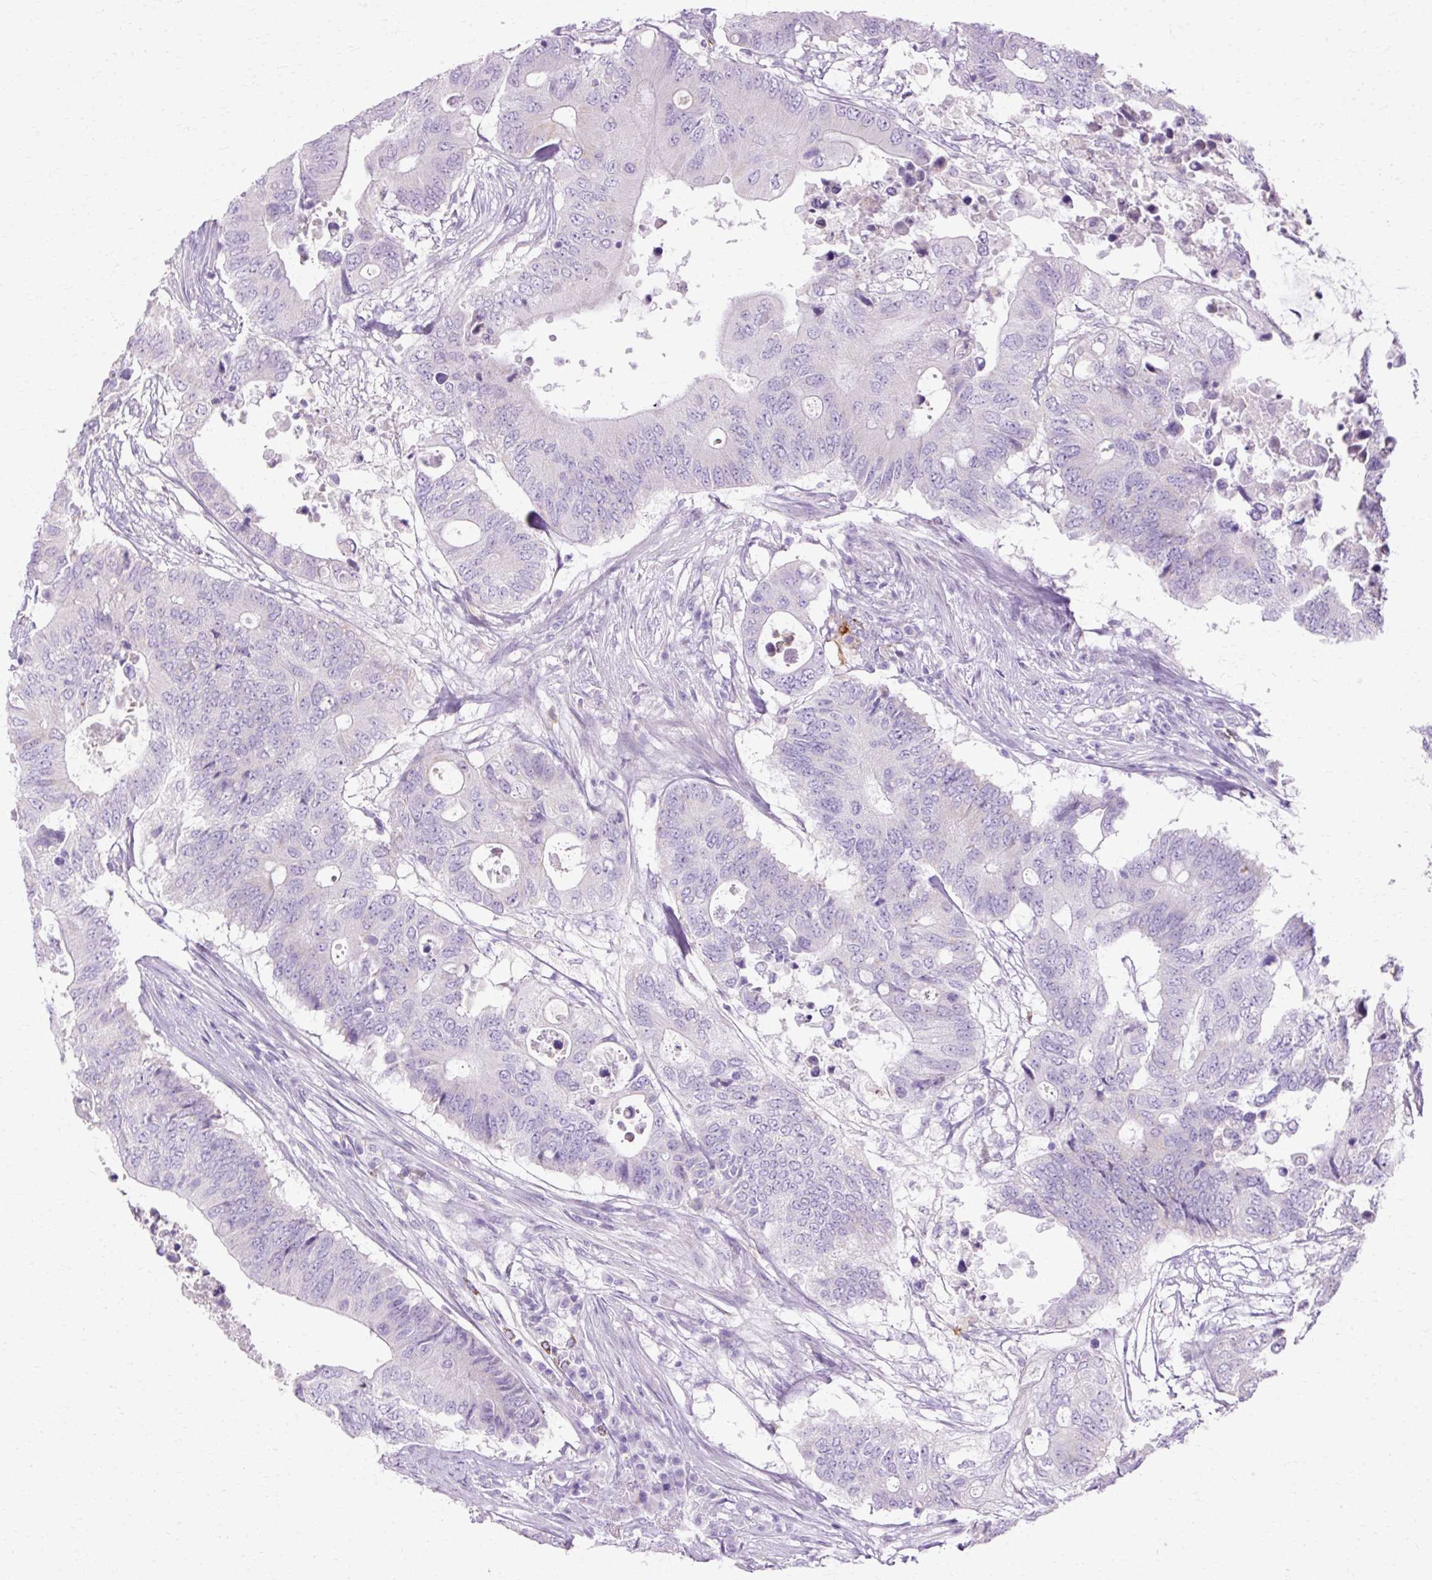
{"staining": {"intensity": "negative", "quantity": "none", "location": "none"}, "tissue": "colorectal cancer", "cell_type": "Tumor cells", "image_type": "cancer", "snomed": [{"axis": "morphology", "description": "Adenocarcinoma, NOS"}, {"axis": "topography", "description": "Colon"}], "caption": "Immunohistochemistry (IHC) image of colorectal cancer (adenocarcinoma) stained for a protein (brown), which displays no staining in tumor cells.", "gene": "HSD11B1", "patient": {"sex": "male", "age": 71}}